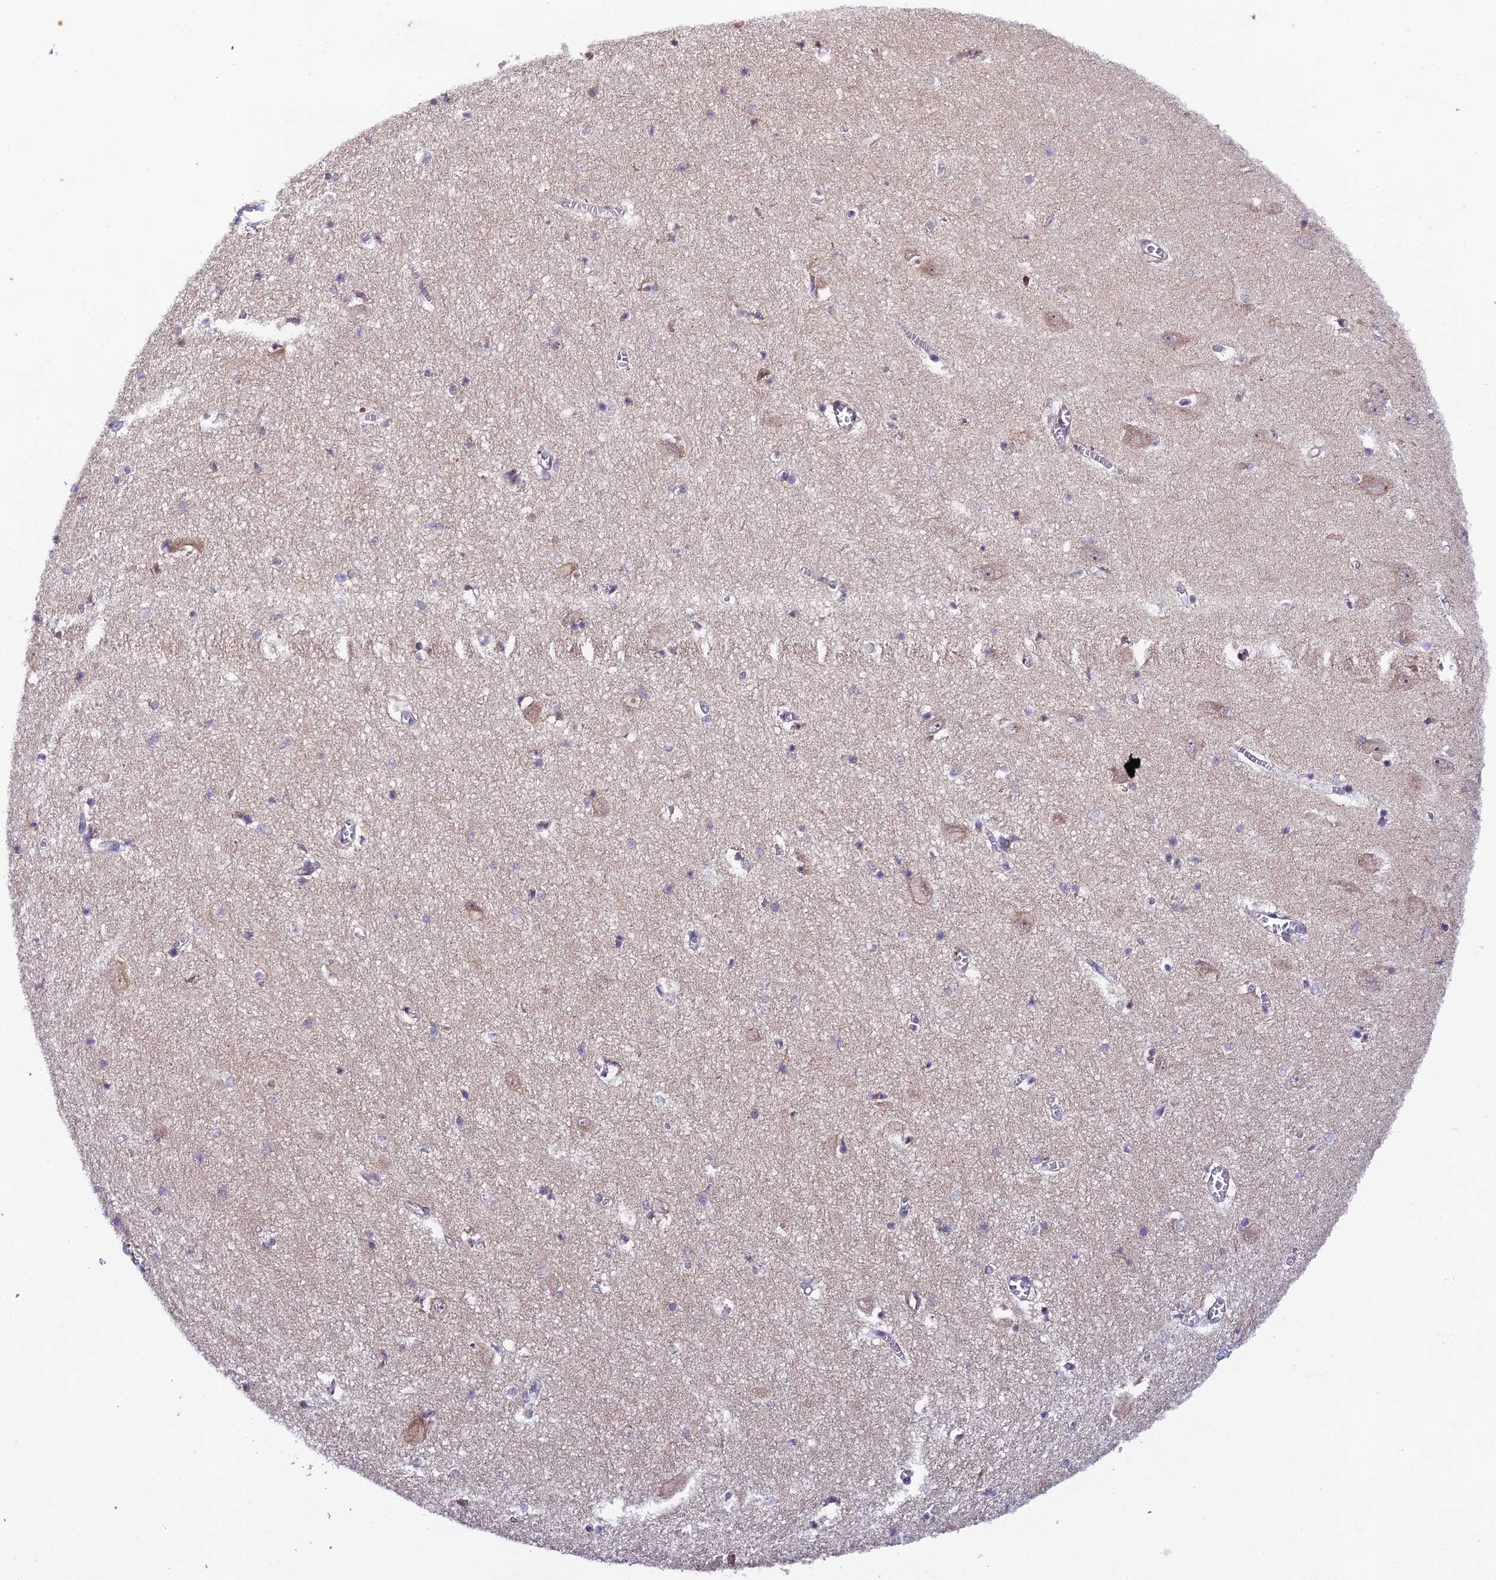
{"staining": {"intensity": "negative", "quantity": "none", "location": "none"}, "tissue": "hippocampus", "cell_type": "Glial cells", "image_type": "normal", "snomed": [{"axis": "morphology", "description": "Normal tissue, NOS"}, {"axis": "topography", "description": "Hippocampus"}], "caption": "Glial cells show no significant protein positivity in unremarkable hippocampus. (DAB (3,3'-diaminobenzidine) IHC visualized using brightfield microscopy, high magnification).", "gene": "TRIM40", "patient": {"sex": "female", "age": 64}}